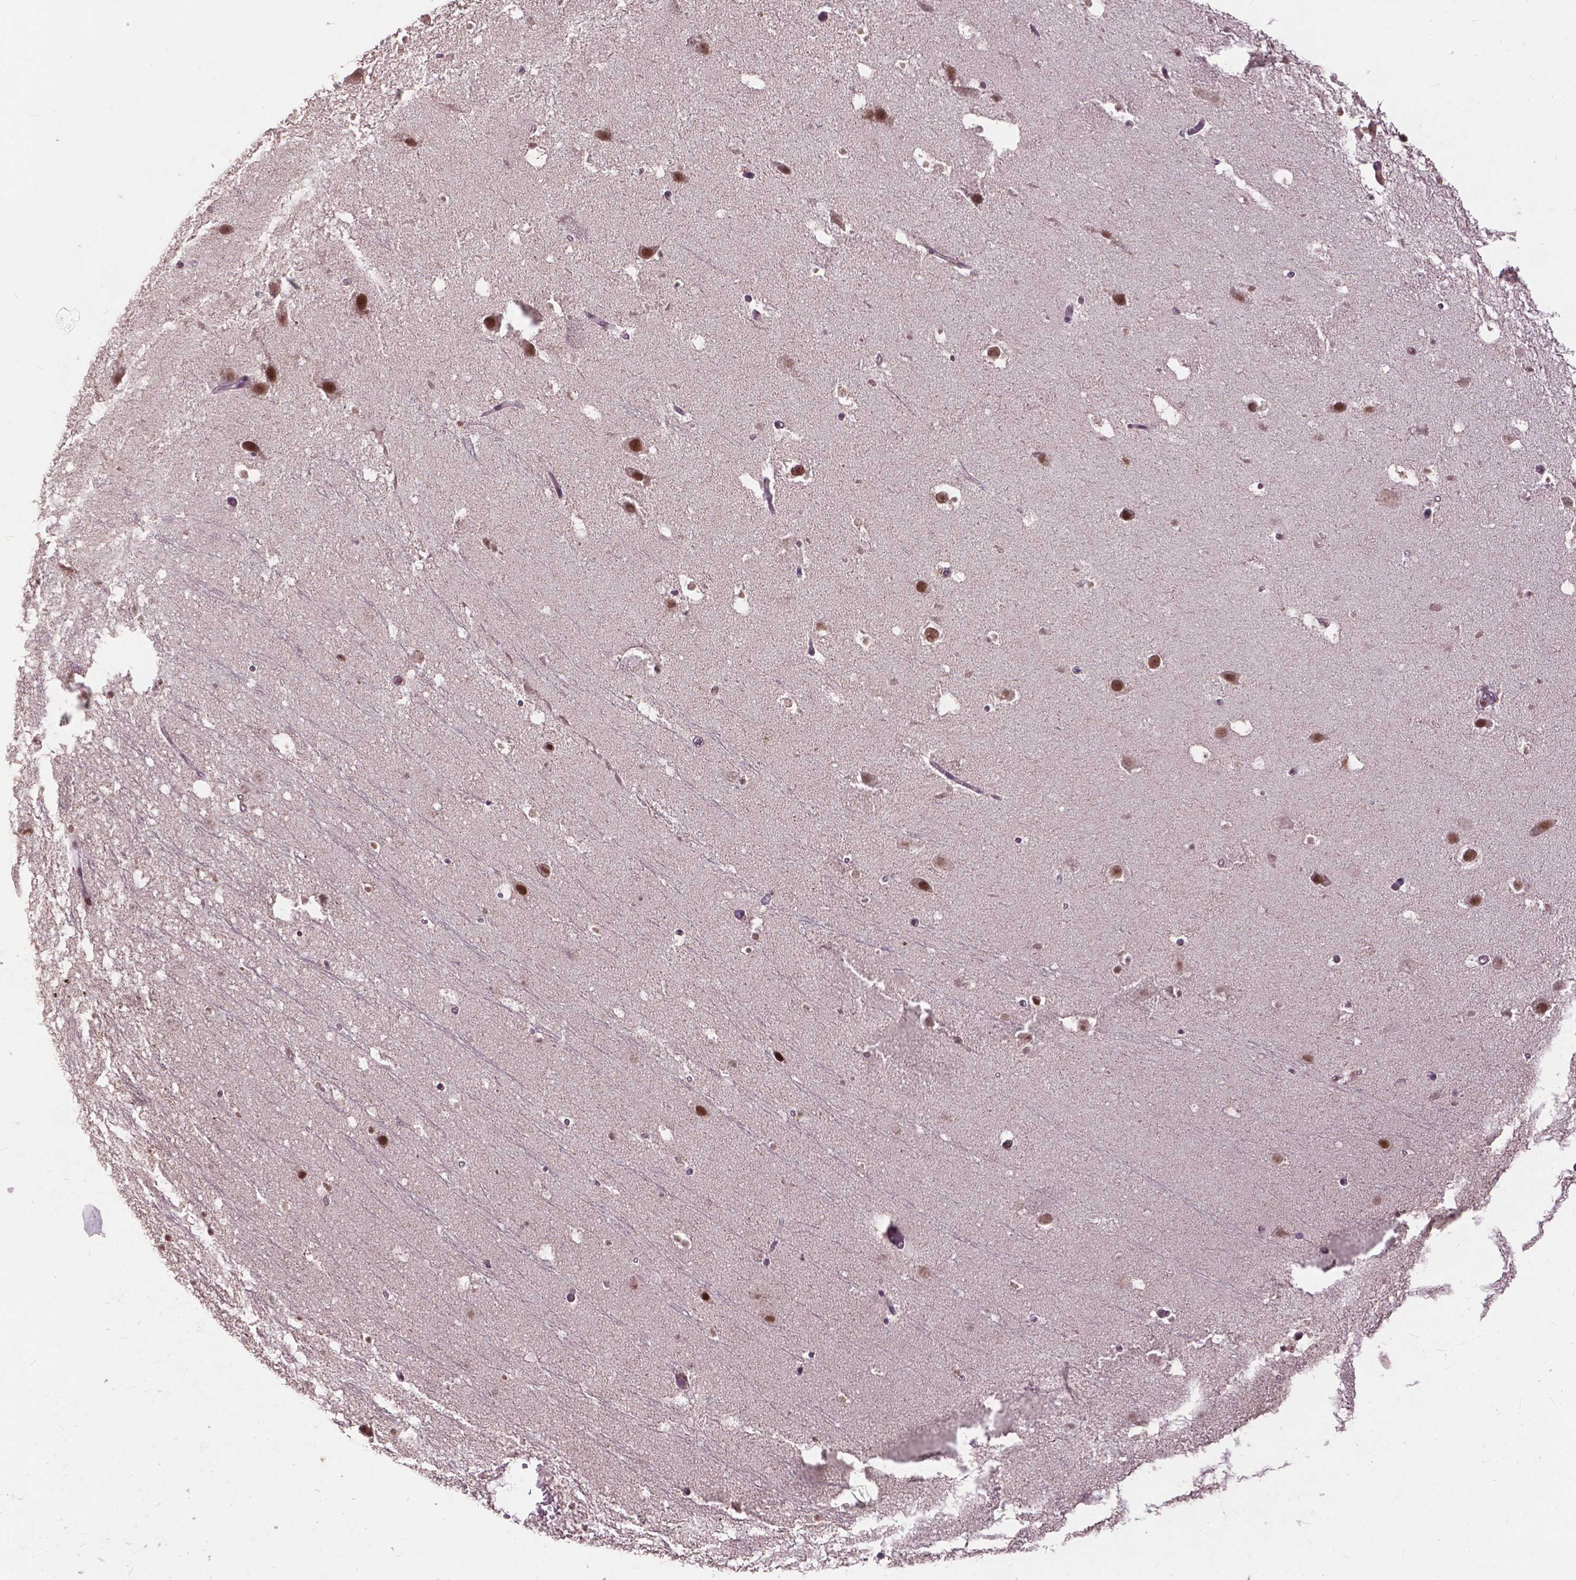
{"staining": {"intensity": "negative", "quantity": "none", "location": "none"}, "tissue": "hippocampus", "cell_type": "Glial cells", "image_type": "normal", "snomed": [{"axis": "morphology", "description": "Normal tissue, NOS"}, {"axis": "topography", "description": "Hippocampus"}], "caption": "Immunohistochemistry image of unremarkable human hippocampus stained for a protein (brown), which demonstrates no positivity in glial cells. (DAB immunohistochemistry (IHC), high magnification).", "gene": "MSH2", "patient": {"sex": "male", "age": 26}}